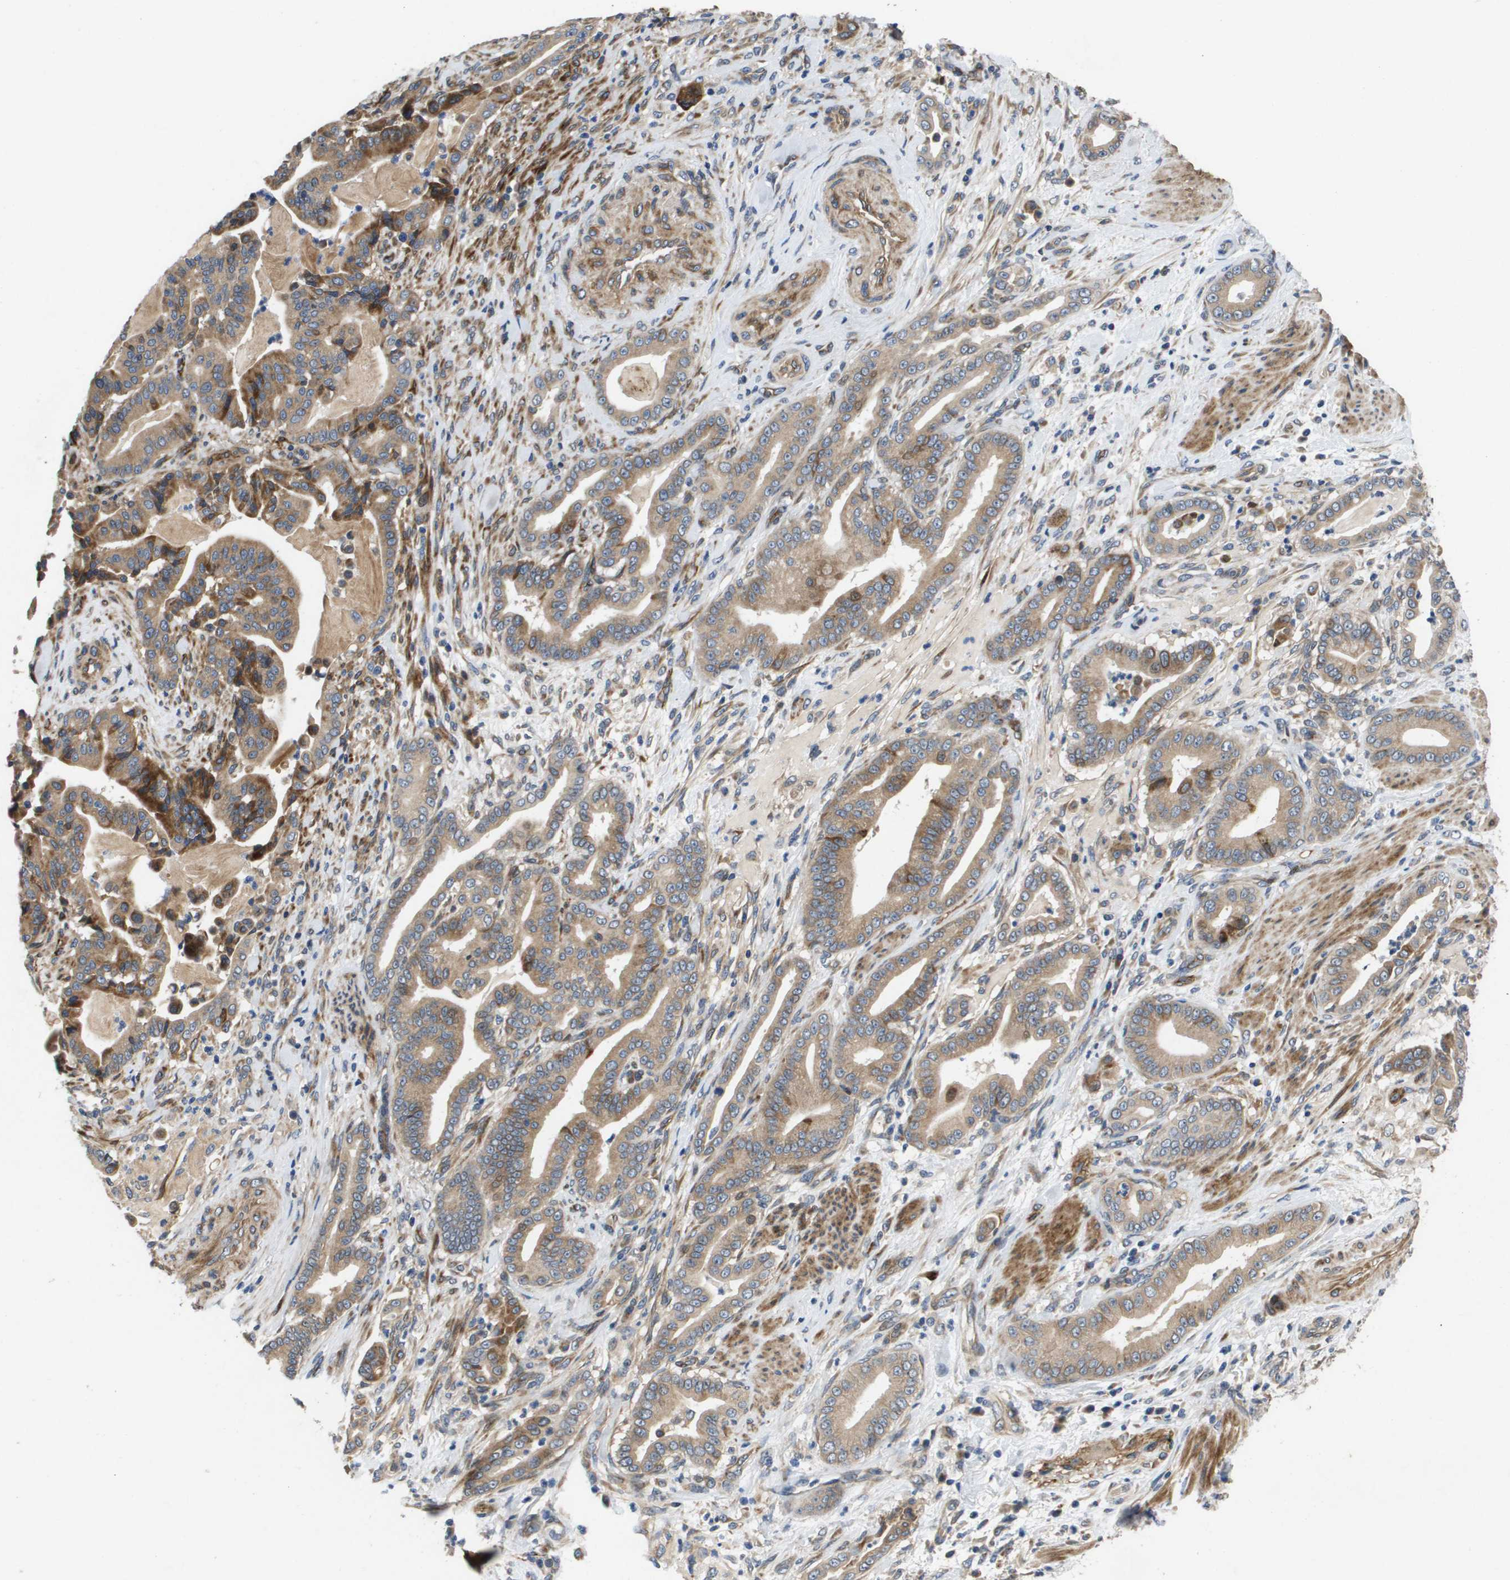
{"staining": {"intensity": "weak", "quantity": ">75%", "location": "cytoplasmic/membranous"}, "tissue": "pancreatic cancer", "cell_type": "Tumor cells", "image_type": "cancer", "snomed": [{"axis": "morphology", "description": "Normal tissue, NOS"}, {"axis": "morphology", "description": "Adenocarcinoma, NOS"}, {"axis": "topography", "description": "Pancreas"}], "caption": "IHC staining of pancreatic adenocarcinoma, which demonstrates low levels of weak cytoplasmic/membranous positivity in about >75% of tumor cells indicating weak cytoplasmic/membranous protein expression. The staining was performed using DAB (3,3'-diaminobenzidine) (brown) for protein detection and nuclei were counterstained in hematoxylin (blue).", "gene": "ENTPD2", "patient": {"sex": "male", "age": 63}}